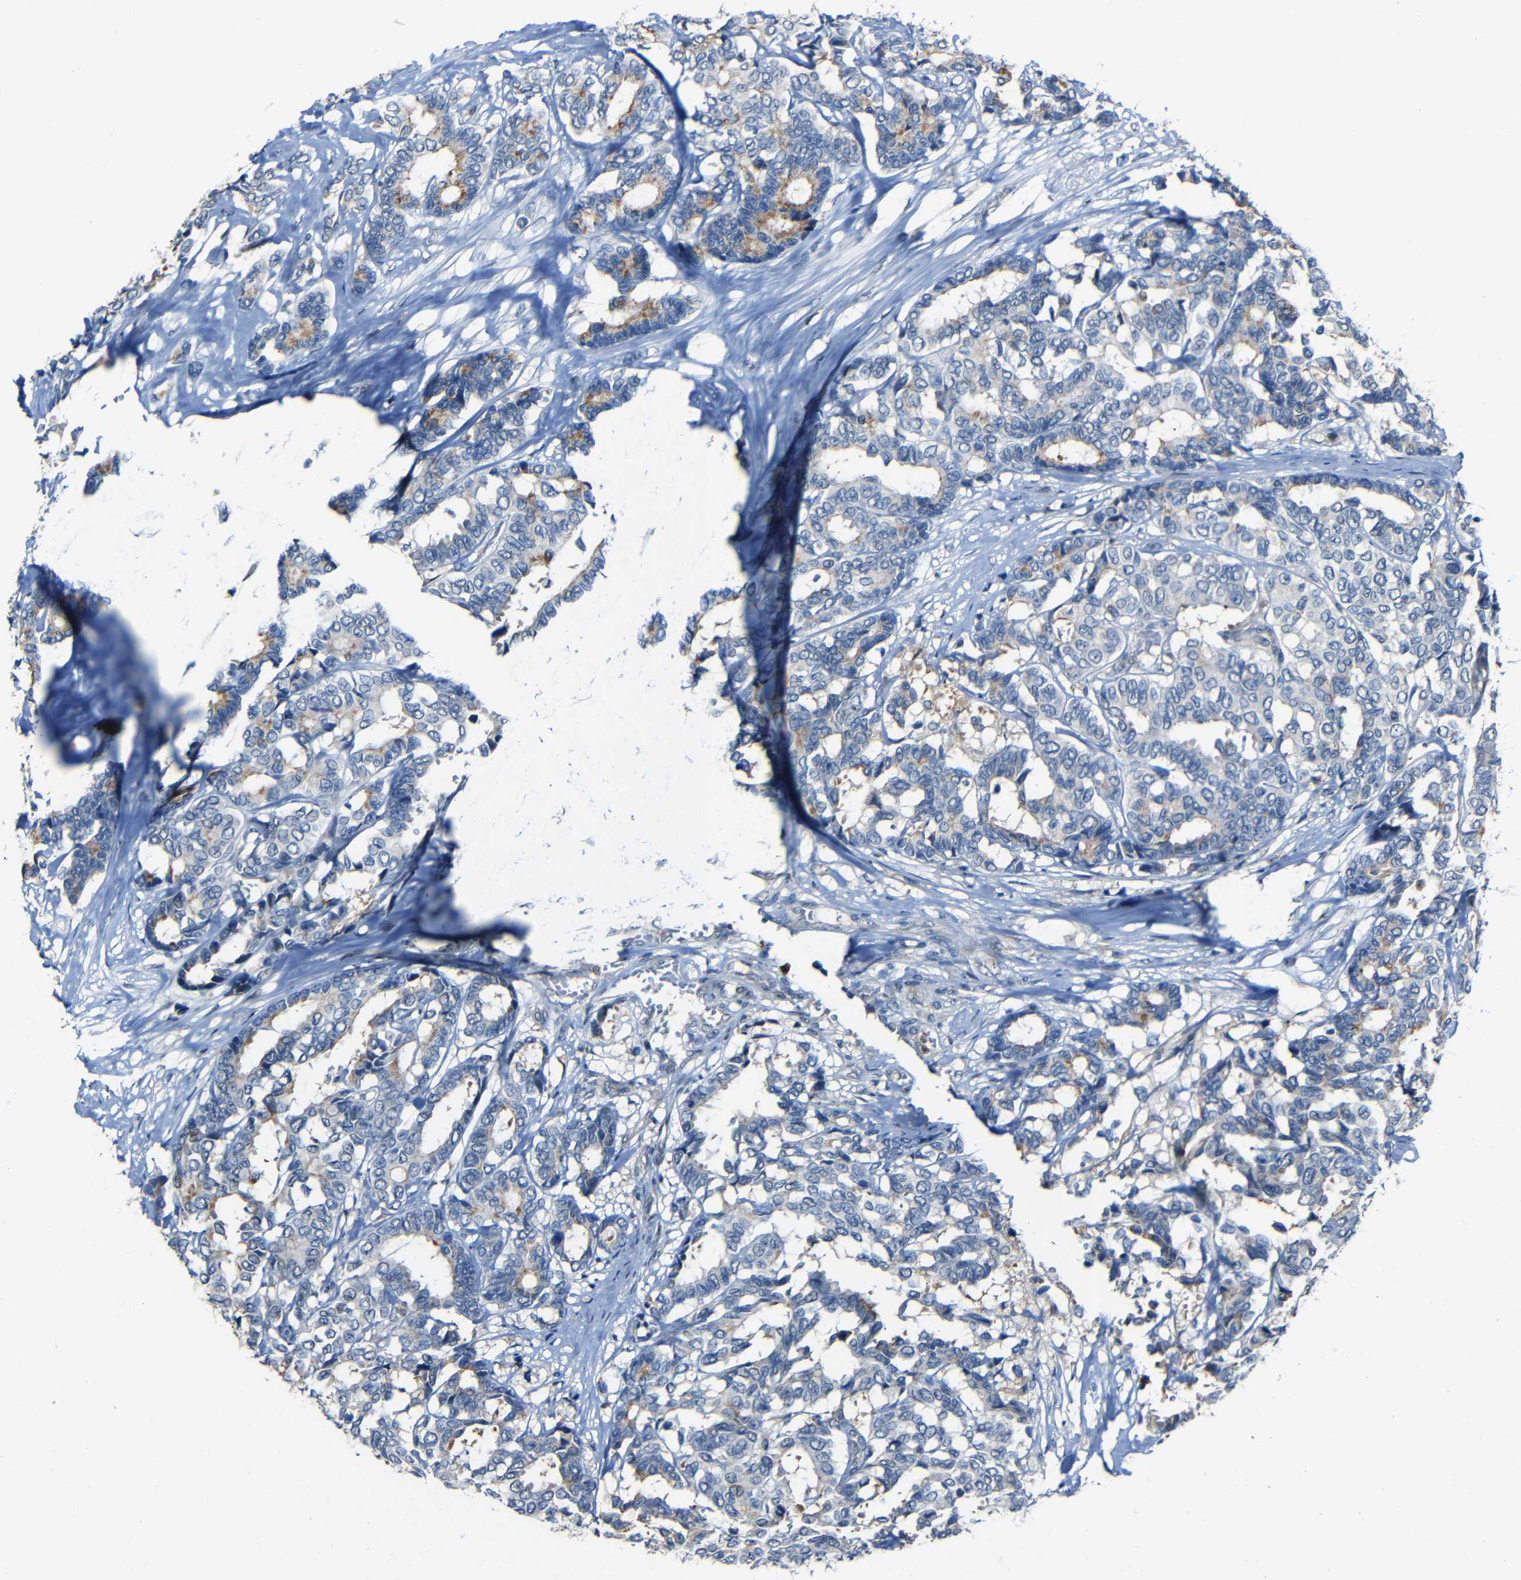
{"staining": {"intensity": "moderate", "quantity": "25%-75%", "location": "cytoplasmic/membranous"}, "tissue": "breast cancer", "cell_type": "Tumor cells", "image_type": "cancer", "snomed": [{"axis": "morphology", "description": "Duct carcinoma"}, {"axis": "topography", "description": "Breast"}], "caption": "Protein expression analysis of breast cancer (intraductal carcinoma) displays moderate cytoplasmic/membranous positivity in approximately 25%-75% of tumor cells.", "gene": "DNAJC5", "patient": {"sex": "female", "age": 87}}